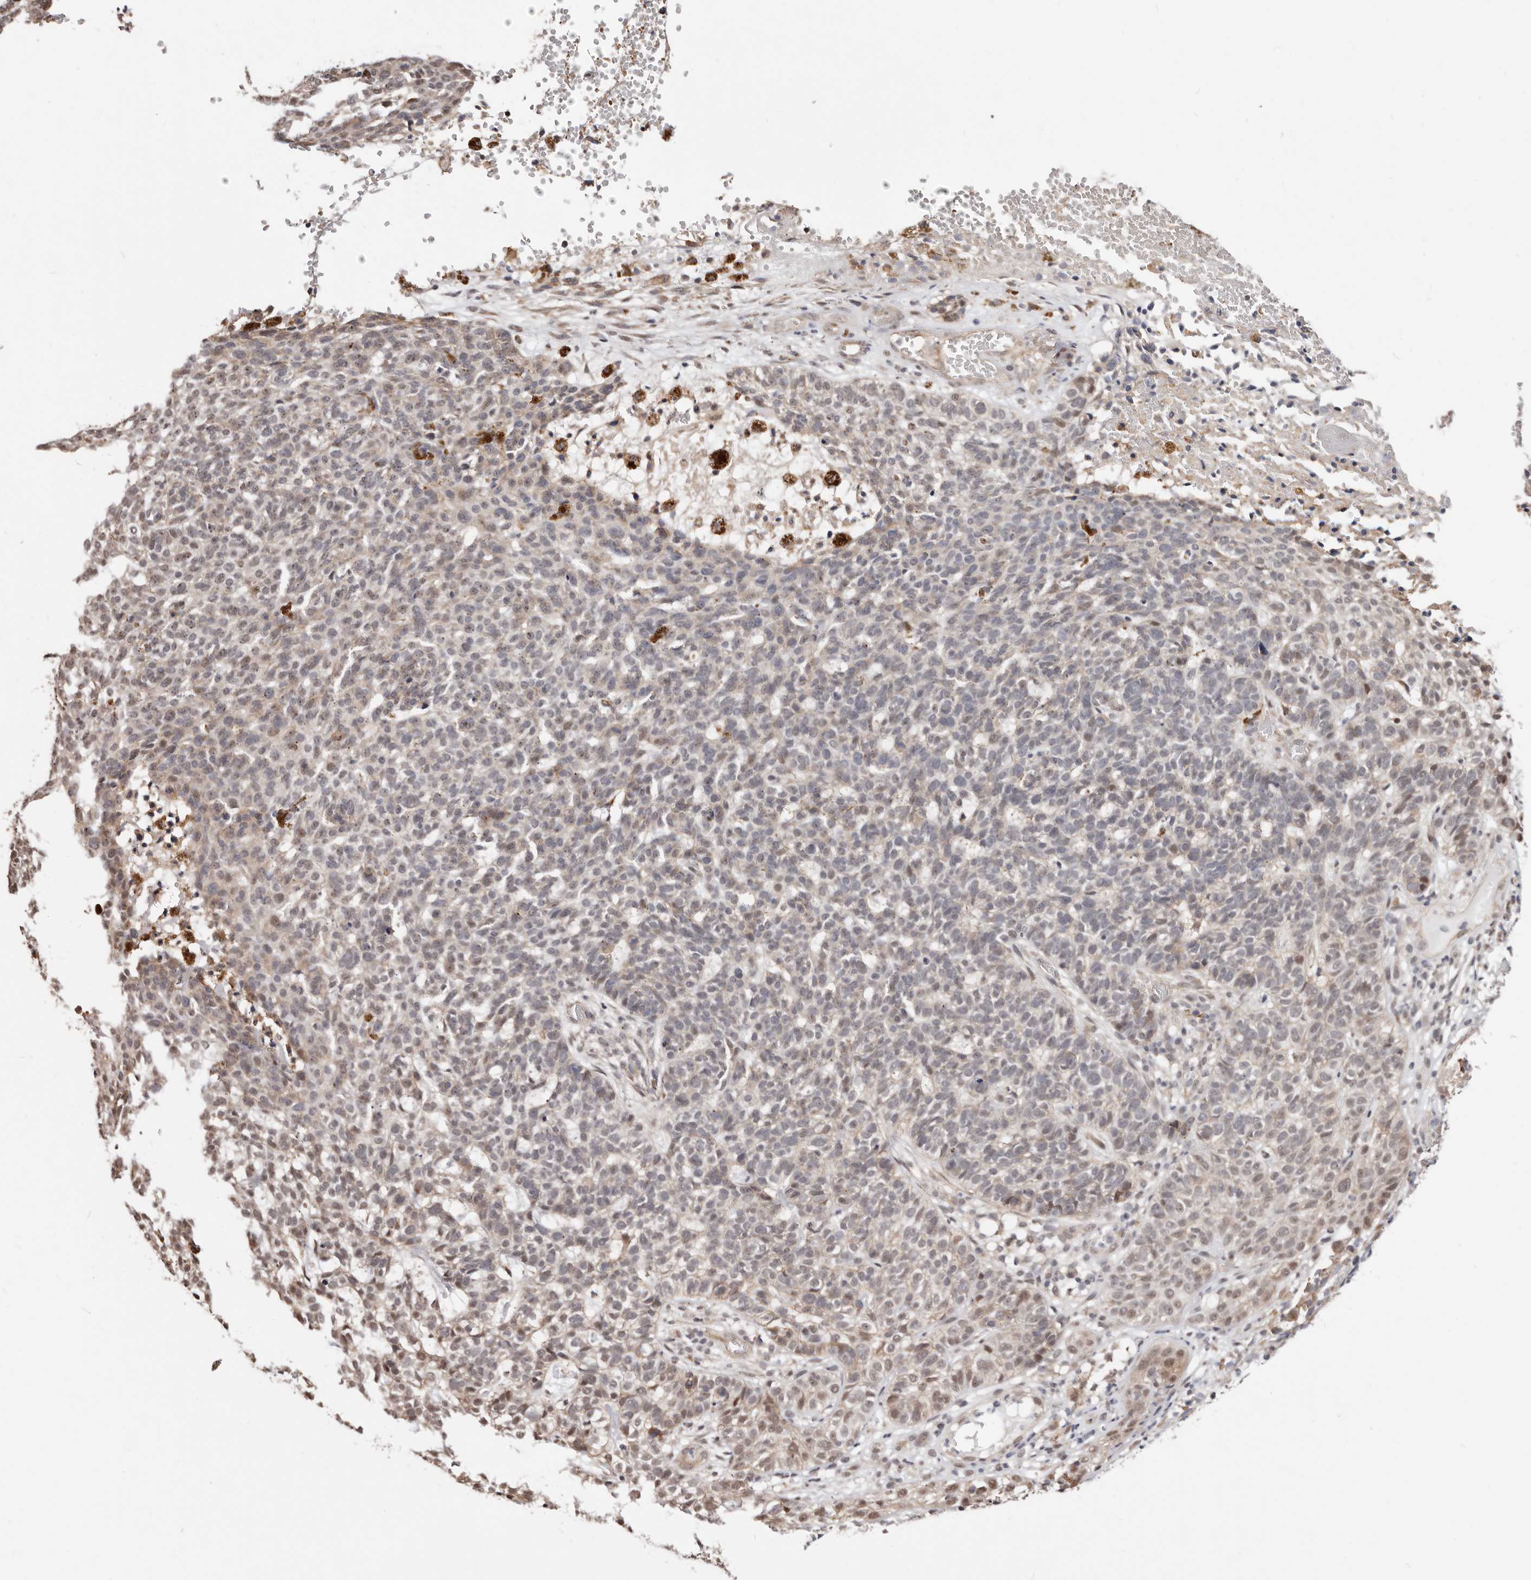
{"staining": {"intensity": "weak", "quantity": "<25%", "location": "cytoplasmic/membranous,nuclear"}, "tissue": "skin cancer", "cell_type": "Tumor cells", "image_type": "cancer", "snomed": [{"axis": "morphology", "description": "Basal cell carcinoma"}, {"axis": "topography", "description": "Skin"}], "caption": "Immunohistochemistry (IHC) histopathology image of neoplastic tissue: basal cell carcinoma (skin) stained with DAB (3,3'-diaminobenzidine) displays no significant protein positivity in tumor cells.", "gene": "TRIP13", "patient": {"sex": "male", "age": 85}}